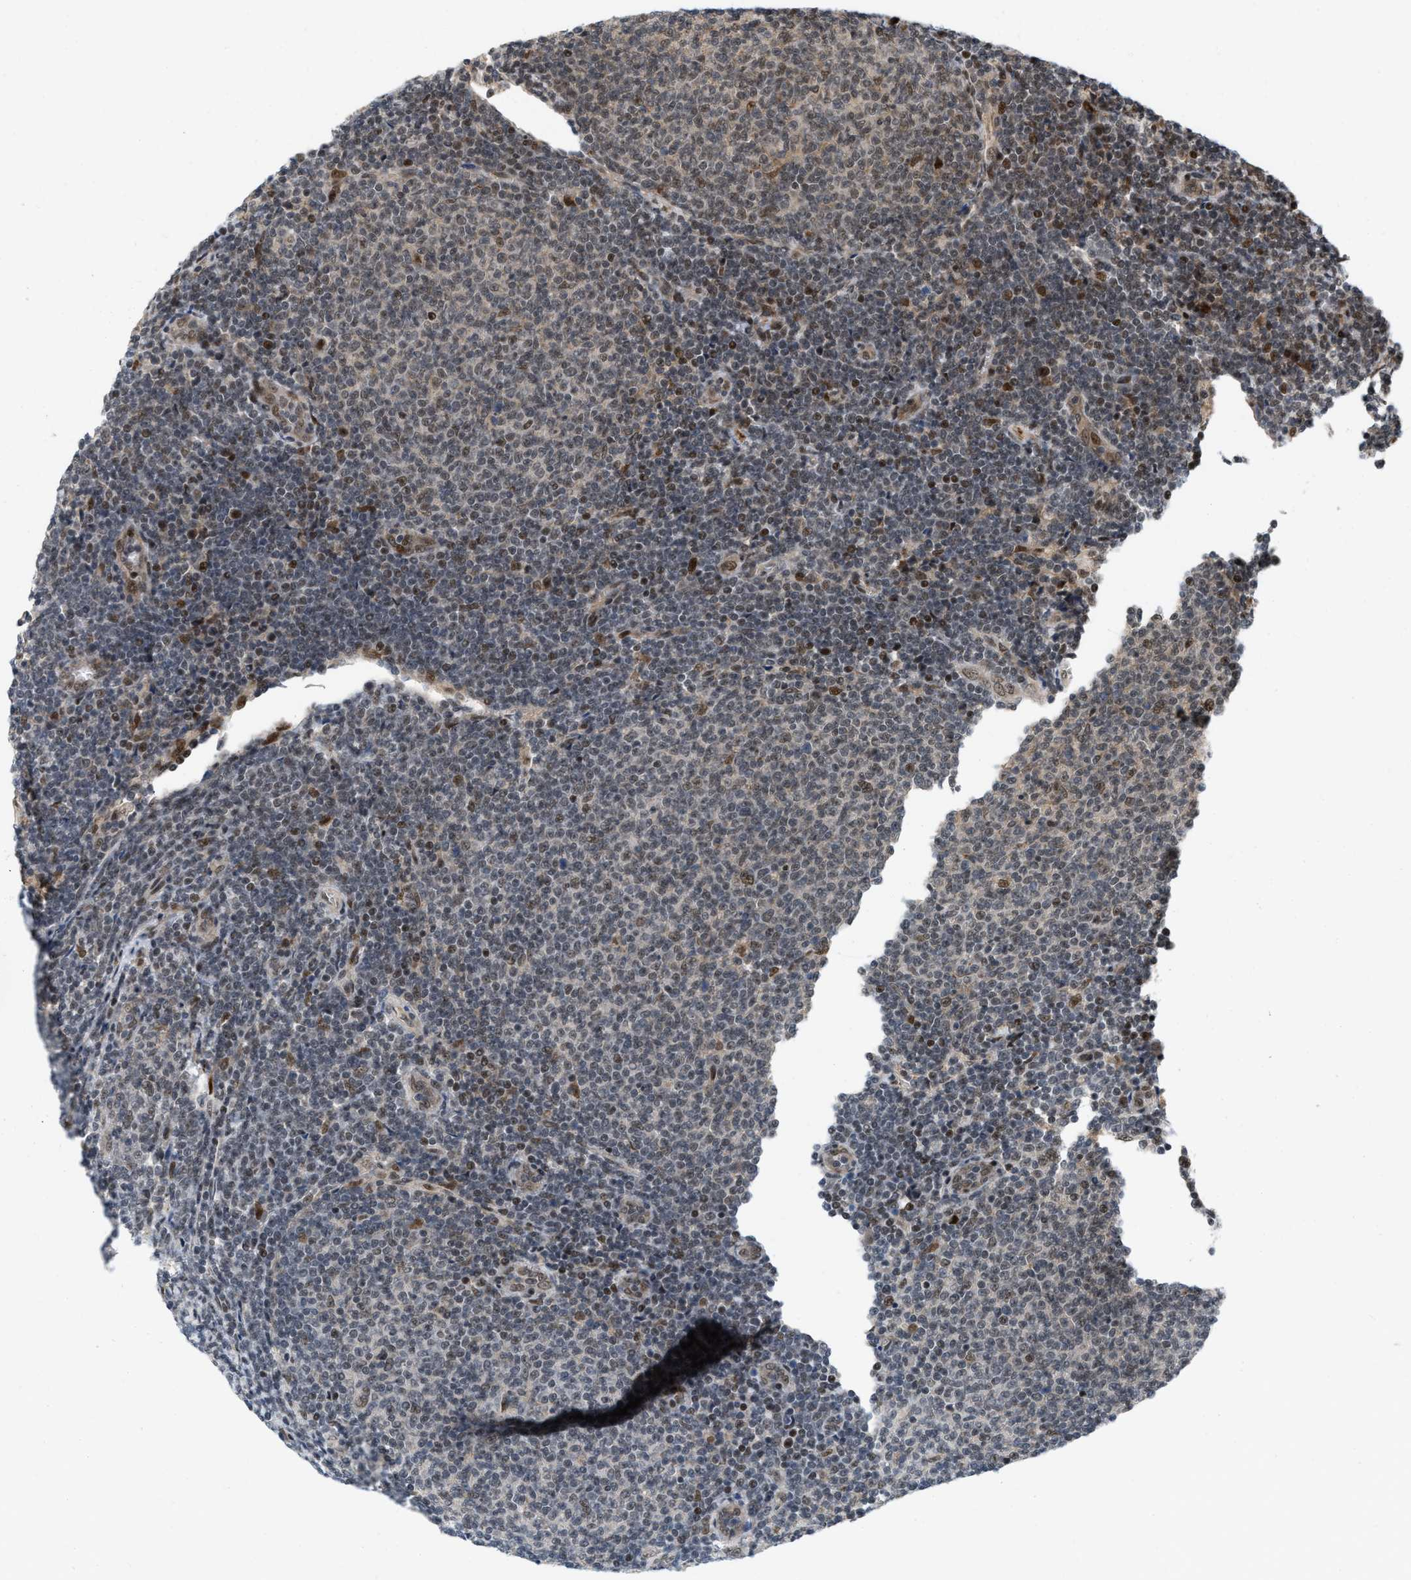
{"staining": {"intensity": "moderate", "quantity": "25%-75%", "location": "nuclear"}, "tissue": "lymphoma", "cell_type": "Tumor cells", "image_type": "cancer", "snomed": [{"axis": "morphology", "description": "Malignant lymphoma, non-Hodgkin's type, Low grade"}, {"axis": "topography", "description": "Lymph node"}], "caption": "Immunohistochemical staining of malignant lymphoma, non-Hodgkin's type (low-grade) exhibits medium levels of moderate nuclear expression in approximately 25%-75% of tumor cells.", "gene": "ANKRD11", "patient": {"sex": "male", "age": 66}}